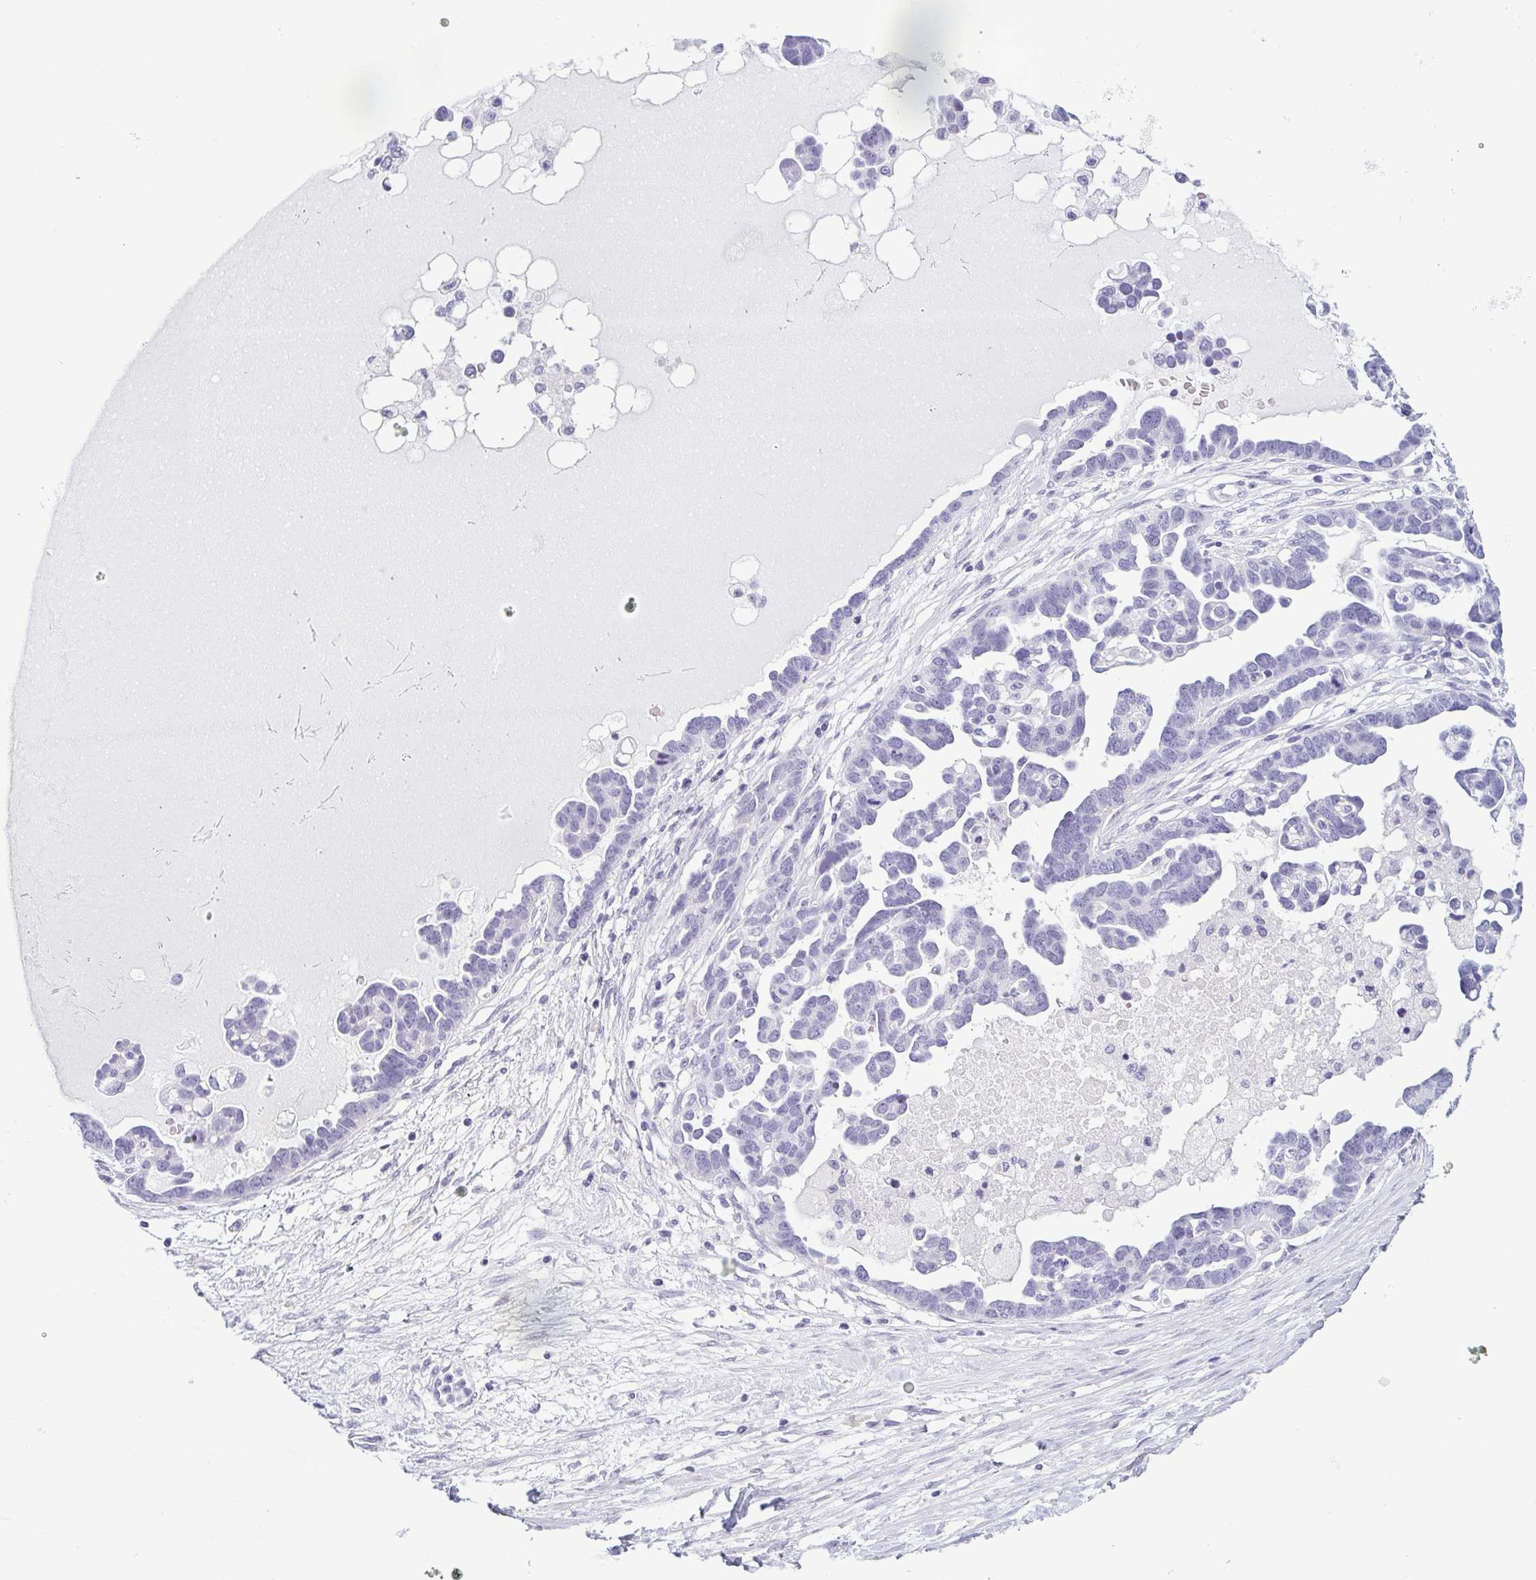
{"staining": {"intensity": "negative", "quantity": "none", "location": "none"}, "tissue": "ovarian cancer", "cell_type": "Tumor cells", "image_type": "cancer", "snomed": [{"axis": "morphology", "description": "Cystadenocarcinoma, serous, NOS"}, {"axis": "topography", "description": "Ovary"}], "caption": "IHC of human ovarian cancer exhibits no expression in tumor cells. (DAB immunohistochemistry (IHC) visualized using brightfield microscopy, high magnification).", "gene": "KRT78", "patient": {"sex": "female", "age": 54}}